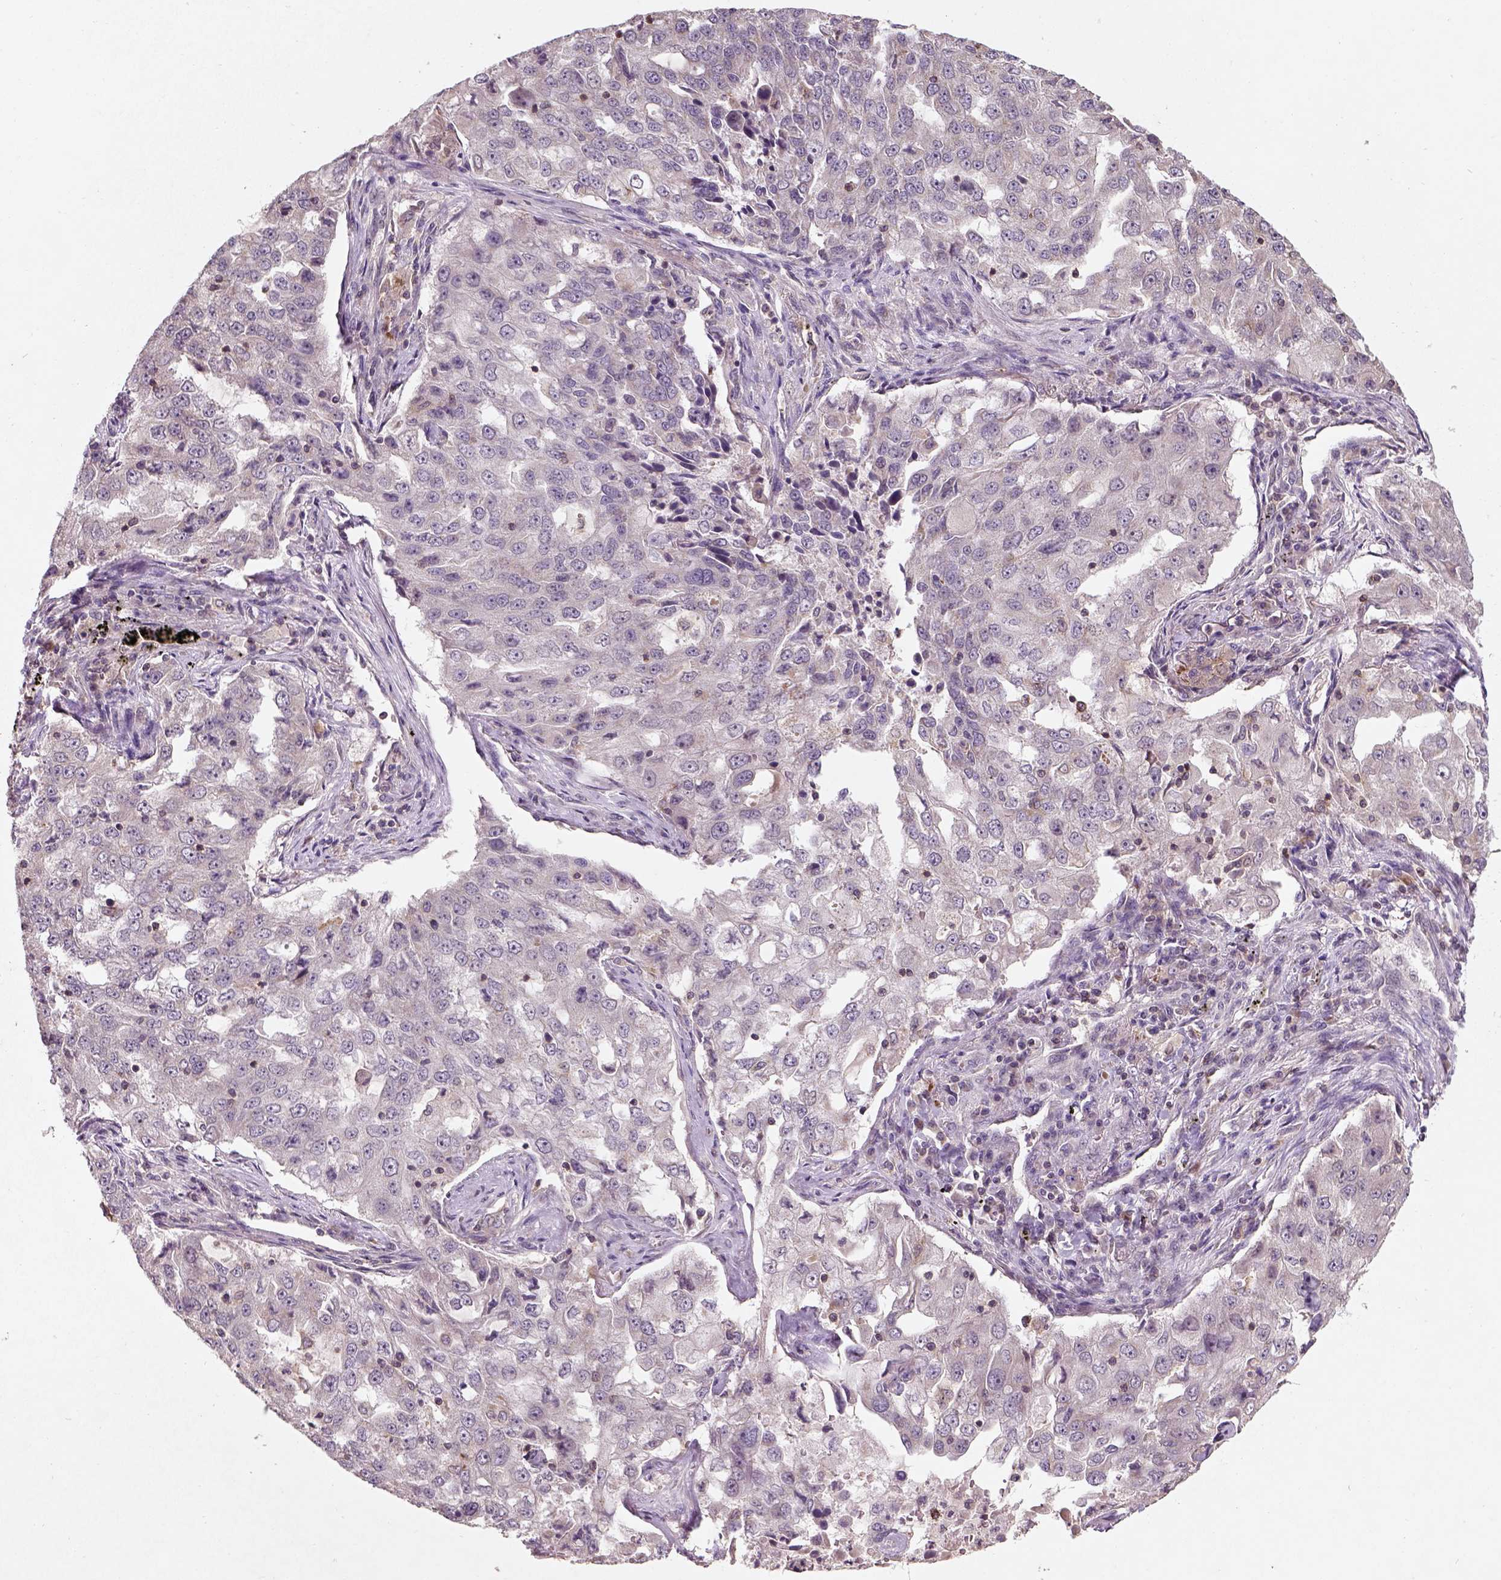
{"staining": {"intensity": "negative", "quantity": "none", "location": "none"}, "tissue": "lung cancer", "cell_type": "Tumor cells", "image_type": "cancer", "snomed": [{"axis": "morphology", "description": "Adenocarcinoma, NOS"}, {"axis": "topography", "description": "Lung"}], "caption": "This is an IHC micrograph of lung cancer (adenocarcinoma). There is no expression in tumor cells.", "gene": "CAMKK1", "patient": {"sex": "female", "age": 61}}